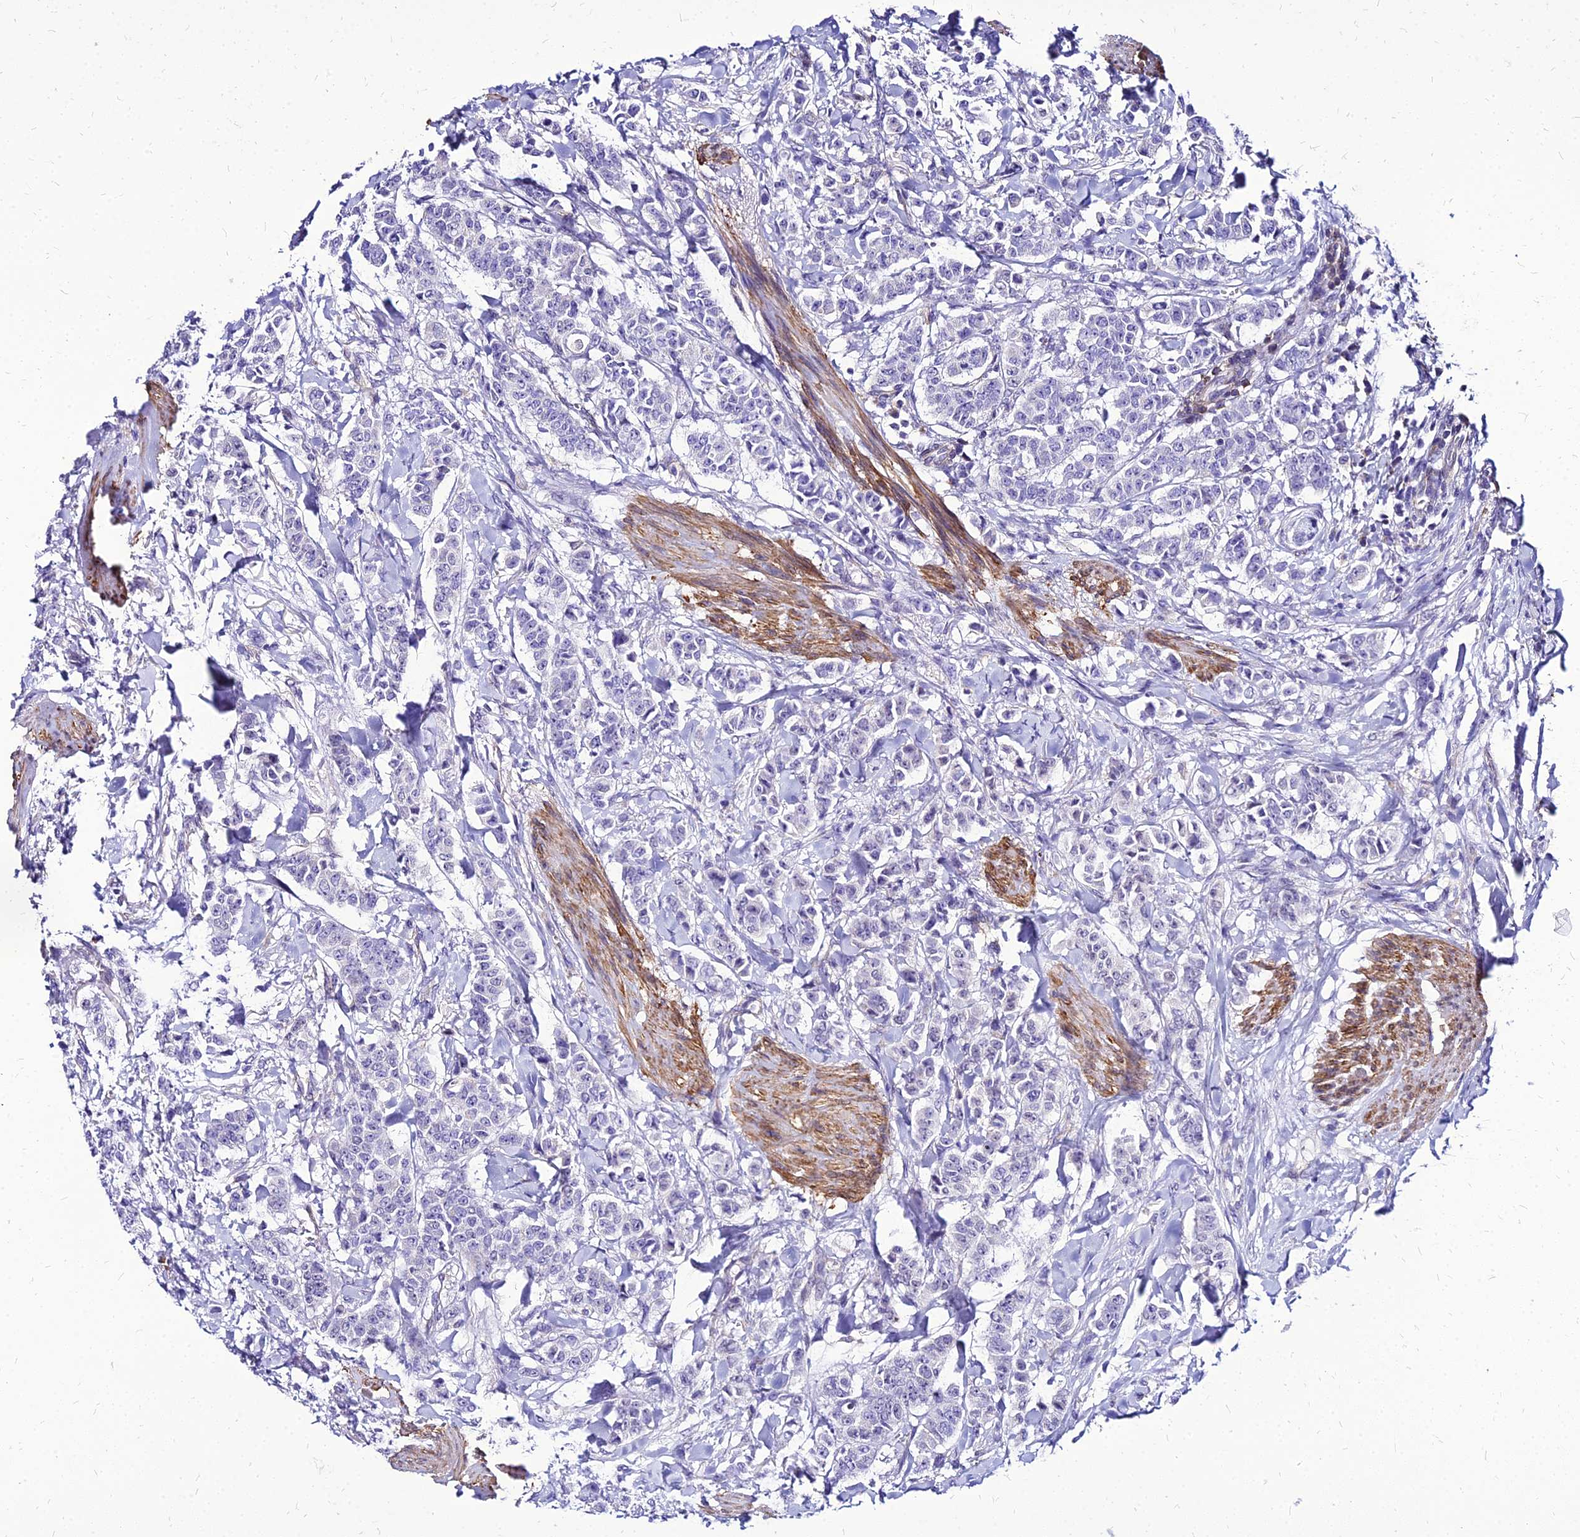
{"staining": {"intensity": "negative", "quantity": "none", "location": "none"}, "tissue": "breast cancer", "cell_type": "Tumor cells", "image_type": "cancer", "snomed": [{"axis": "morphology", "description": "Duct carcinoma"}, {"axis": "topography", "description": "Breast"}], "caption": "An IHC image of breast cancer (invasive ductal carcinoma) is shown. There is no staining in tumor cells of breast cancer (invasive ductal carcinoma).", "gene": "YEATS2", "patient": {"sex": "female", "age": 40}}